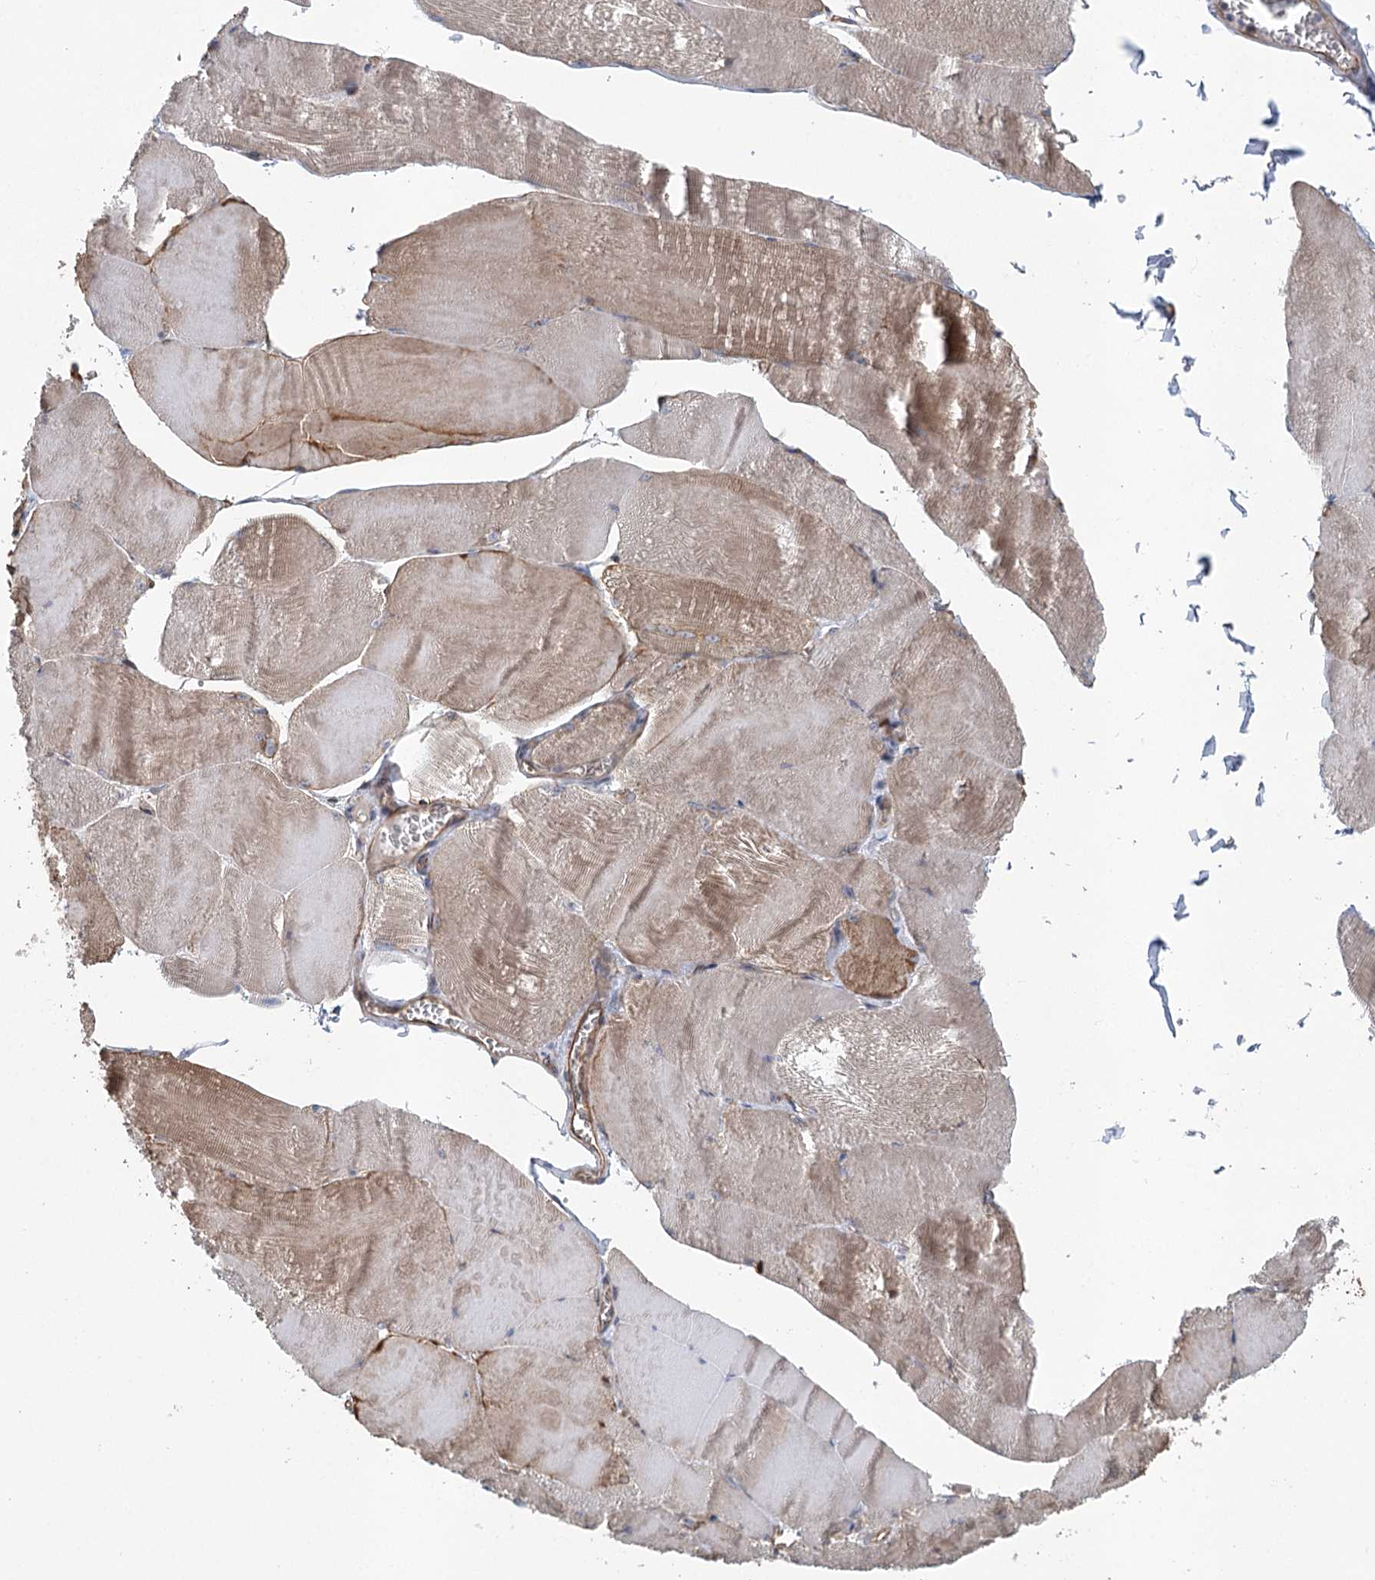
{"staining": {"intensity": "weak", "quantity": "25%-75%", "location": "cytoplasmic/membranous"}, "tissue": "skeletal muscle", "cell_type": "Myocytes", "image_type": "normal", "snomed": [{"axis": "morphology", "description": "Normal tissue, NOS"}, {"axis": "morphology", "description": "Basal cell carcinoma"}, {"axis": "topography", "description": "Skeletal muscle"}], "caption": "Normal skeletal muscle displays weak cytoplasmic/membranous staining in approximately 25%-75% of myocytes.", "gene": "RWDD4", "patient": {"sex": "female", "age": 64}}